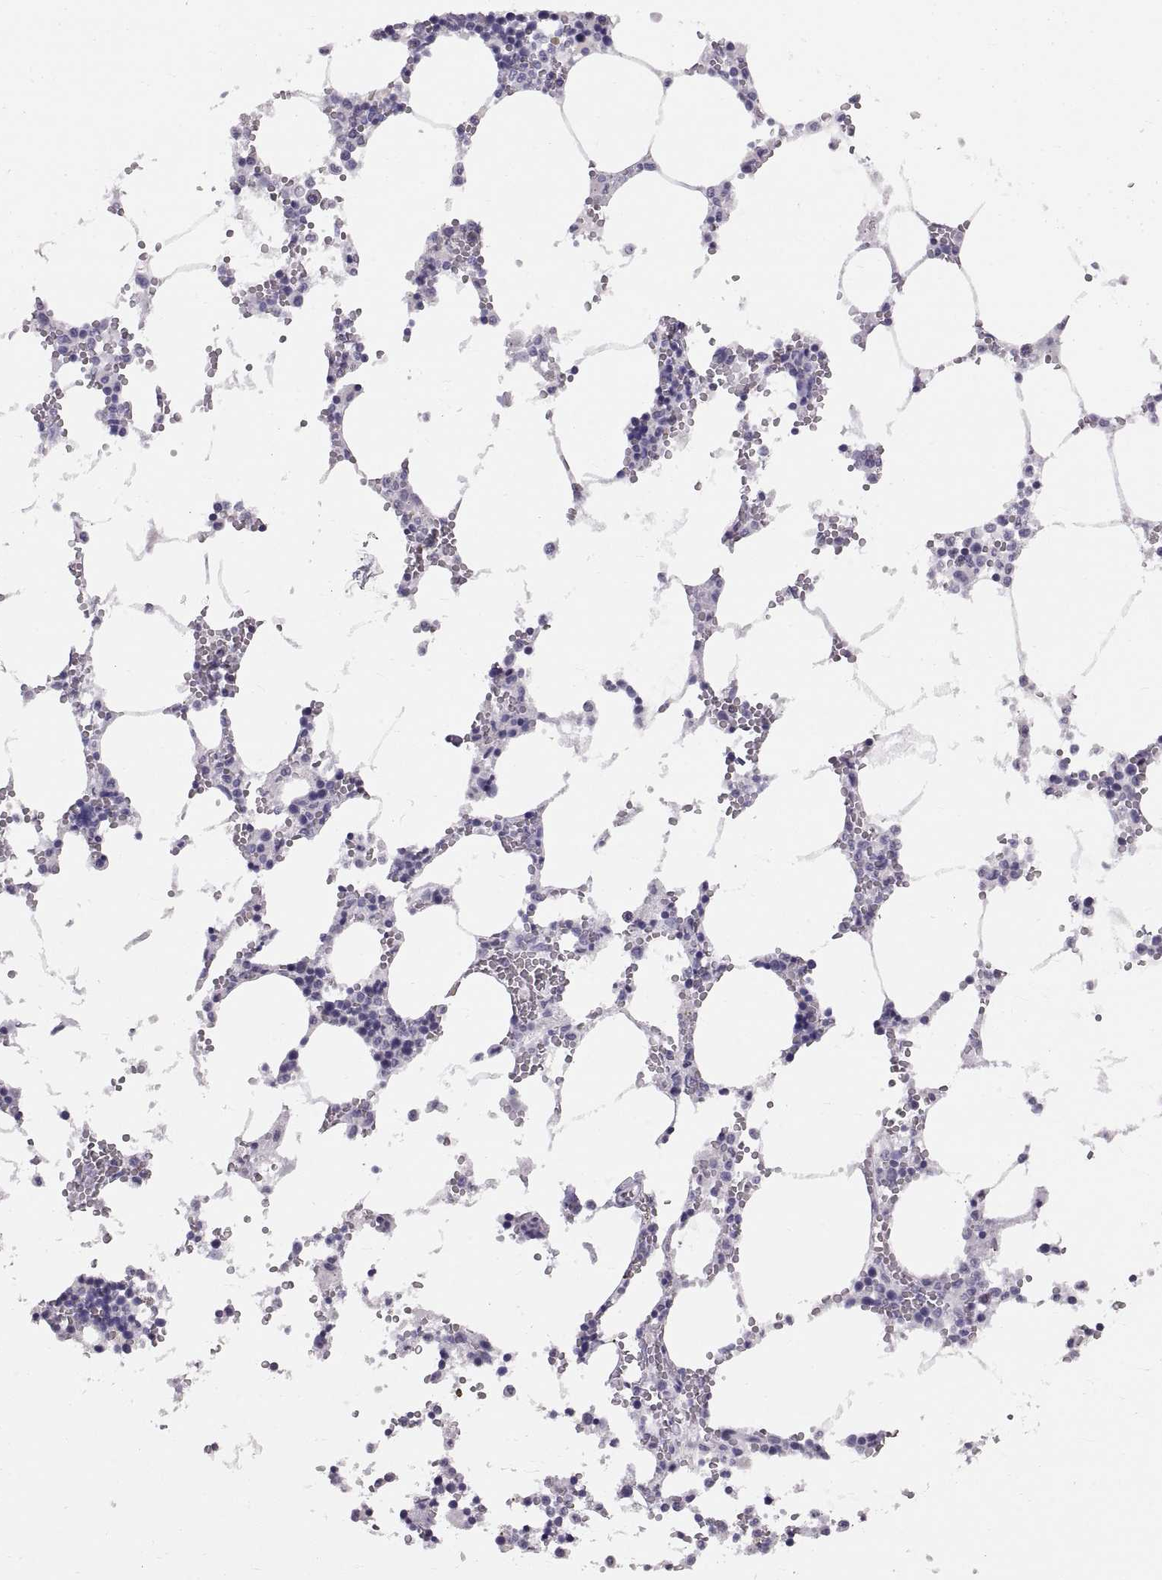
{"staining": {"intensity": "negative", "quantity": "none", "location": "none"}, "tissue": "bone marrow", "cell_type": "Hematopoietic cells", "image_type": "normal", "snomed": [{"axis": "morphology", "description": "Normal tissue, NOS"}, {"axis": "topography", "description": "Bone marrow"}], "caption": "The immunohistochemistry image has no significant positivity in hematopoietic cells of bone marrow. The staining was performed using DAB (3,3'-diaminobenzidine) to visualize the protein expression in brown, while the nuclei were stained in blue with hematoxylin (Magnification: 20x).", "gene": "WBP2NL", "patient": {"sex": "male", "age": 54}}